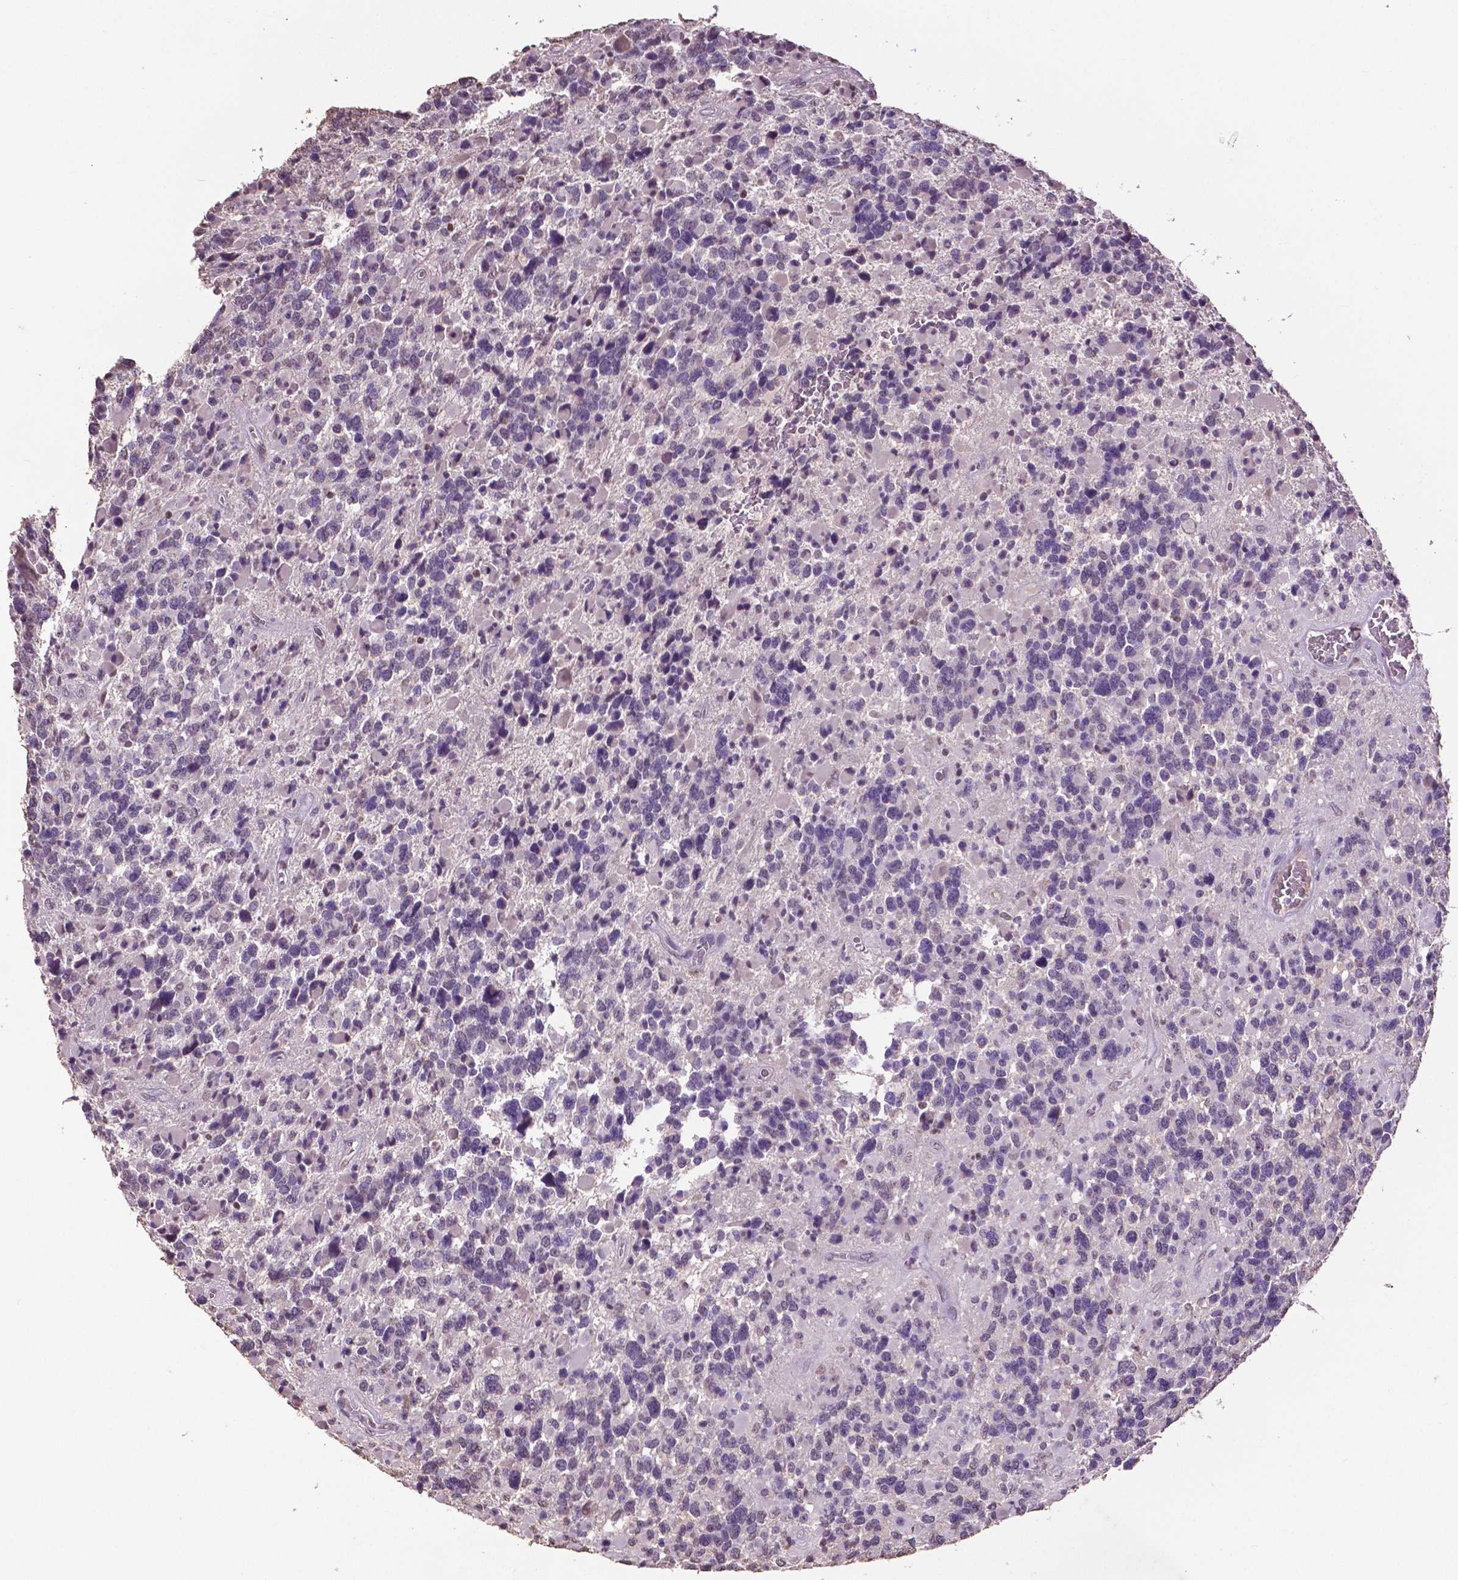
{"staining": {"intensity": "negative", "quantity": "none", "location": "none"}, "tissue": "glioma", "cell_type": "Tumor cells", "image_type": "cancer", "snomed": [{"axis": "morphology", "description": "Glioma, malignant, High grade"}, {"axis": "topography", "description": "Brain"}], "caption": "Tumor cells show no significant expression in malignant glioma (high-grade).", "gene": "RUNX3", "patient": {"sex": "female", "age": 40}}